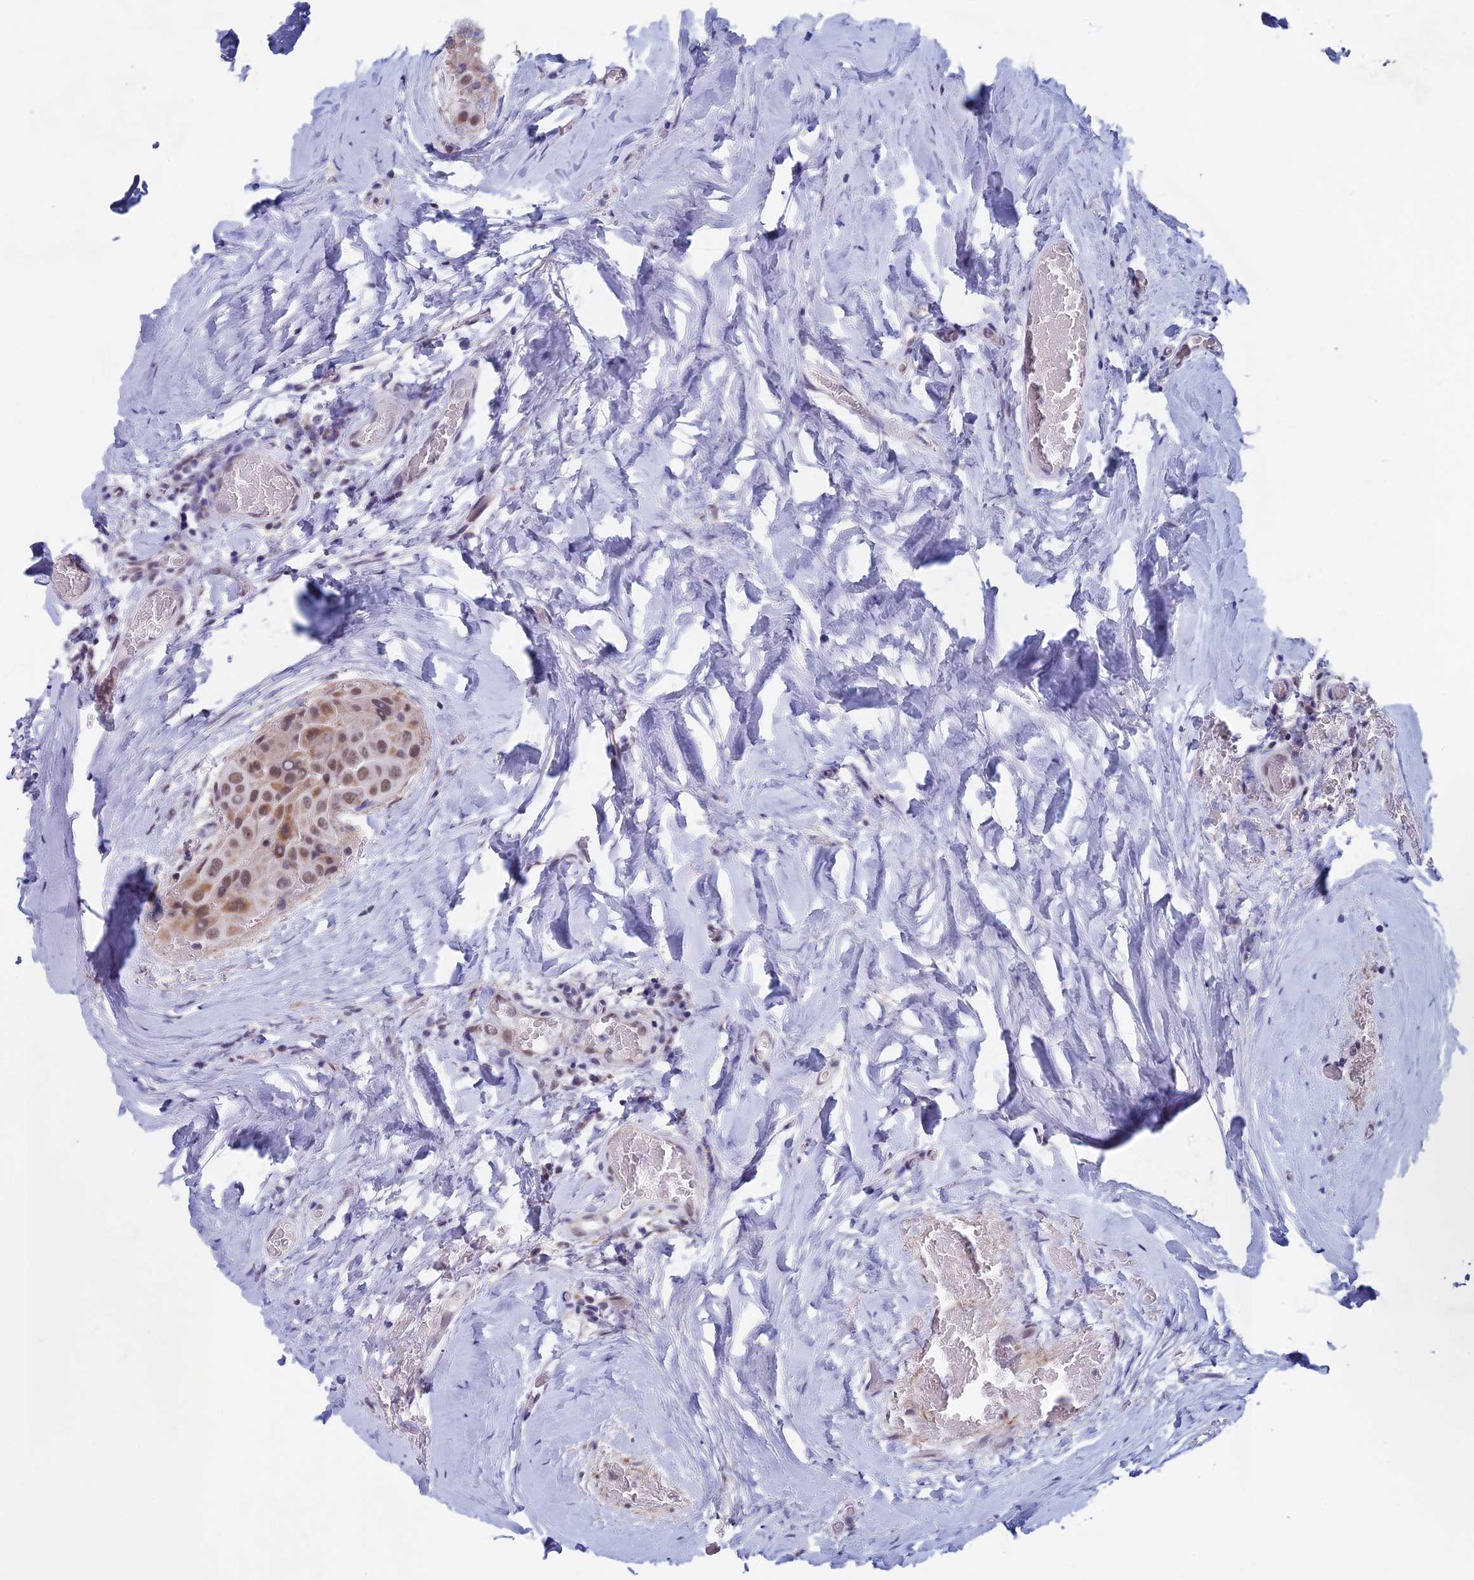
{"staining": {"intensity": "moderate", "quantity": ">75%", "location": "nuclear"}, "tissue": "thyroid cancer", "cell_type": "Tumor cells", "image_type": "cancer", "snomed": [{"axis": "morphology", "description": "Papillary adenocarcinoma, NOS"}, {"axis": "topography", "description": "Thyroid gland"}], "caption": "Immunohistochemical staining of human thyroid cancer demonstrates medium levels of moderate nuclear protein expression in about >75% of tumor cells.", "gene": "ASH2L", "patient": {"sex": "male", "age": 33}}